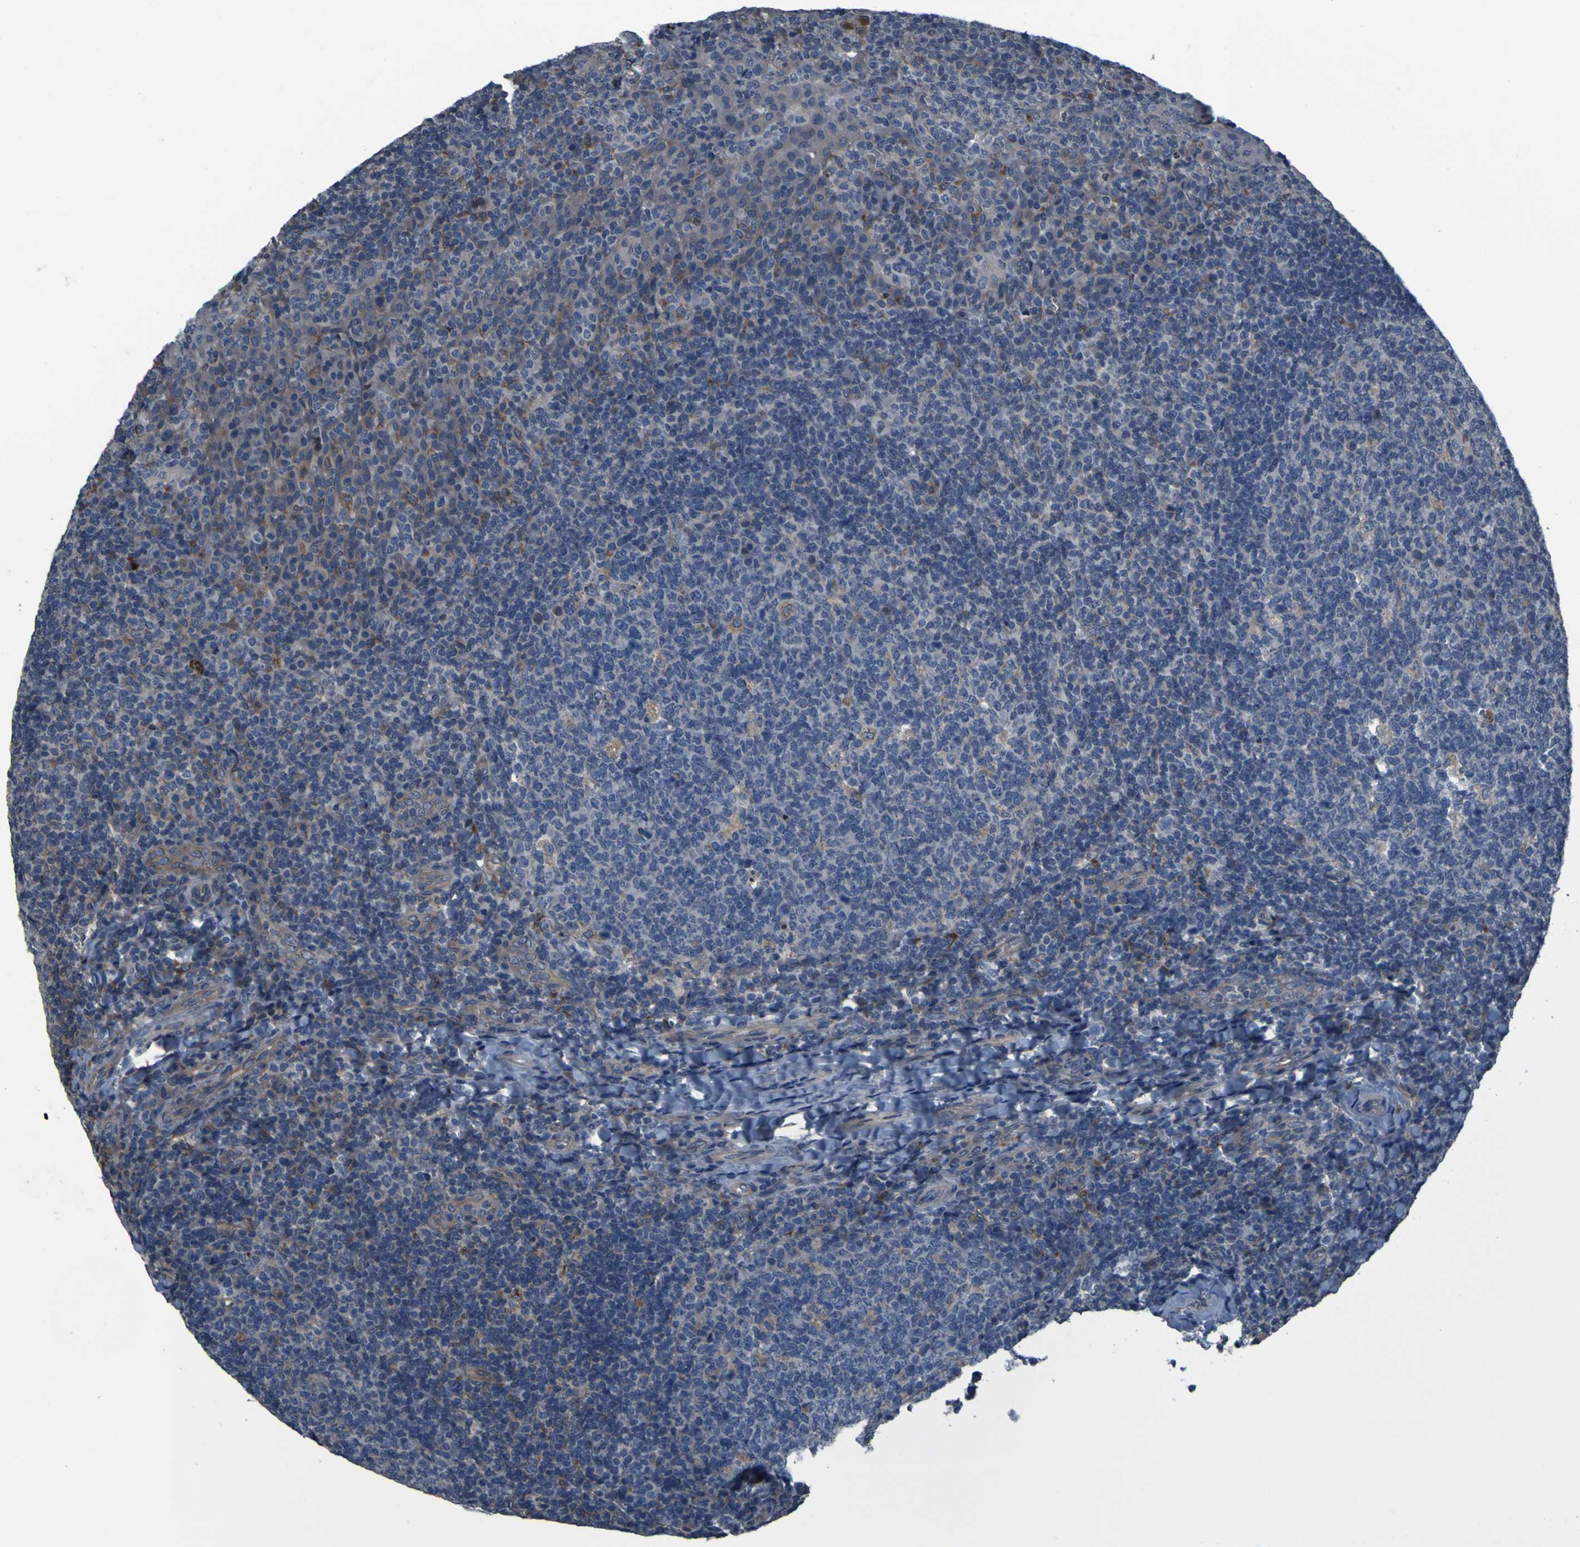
{"staining": {"intensity": "negative", "quantity": "none", "location": "none"}, "tissue": "tonsil", "cell_type": "Germinal center cells", "image_type": "normal", "snomed": [{"axis": "morphology", "description": "Normal tissue, NOS"}, {"axis": "topography", "description": "Tonsil"}], "caption": "This is an immunohistochemistry (IHC) histopathology image of benign human tonsil. There is no staining in germinal center cells.", "gene": "GRAMD1A", "patient": {"sex": "male", "age": 17}}